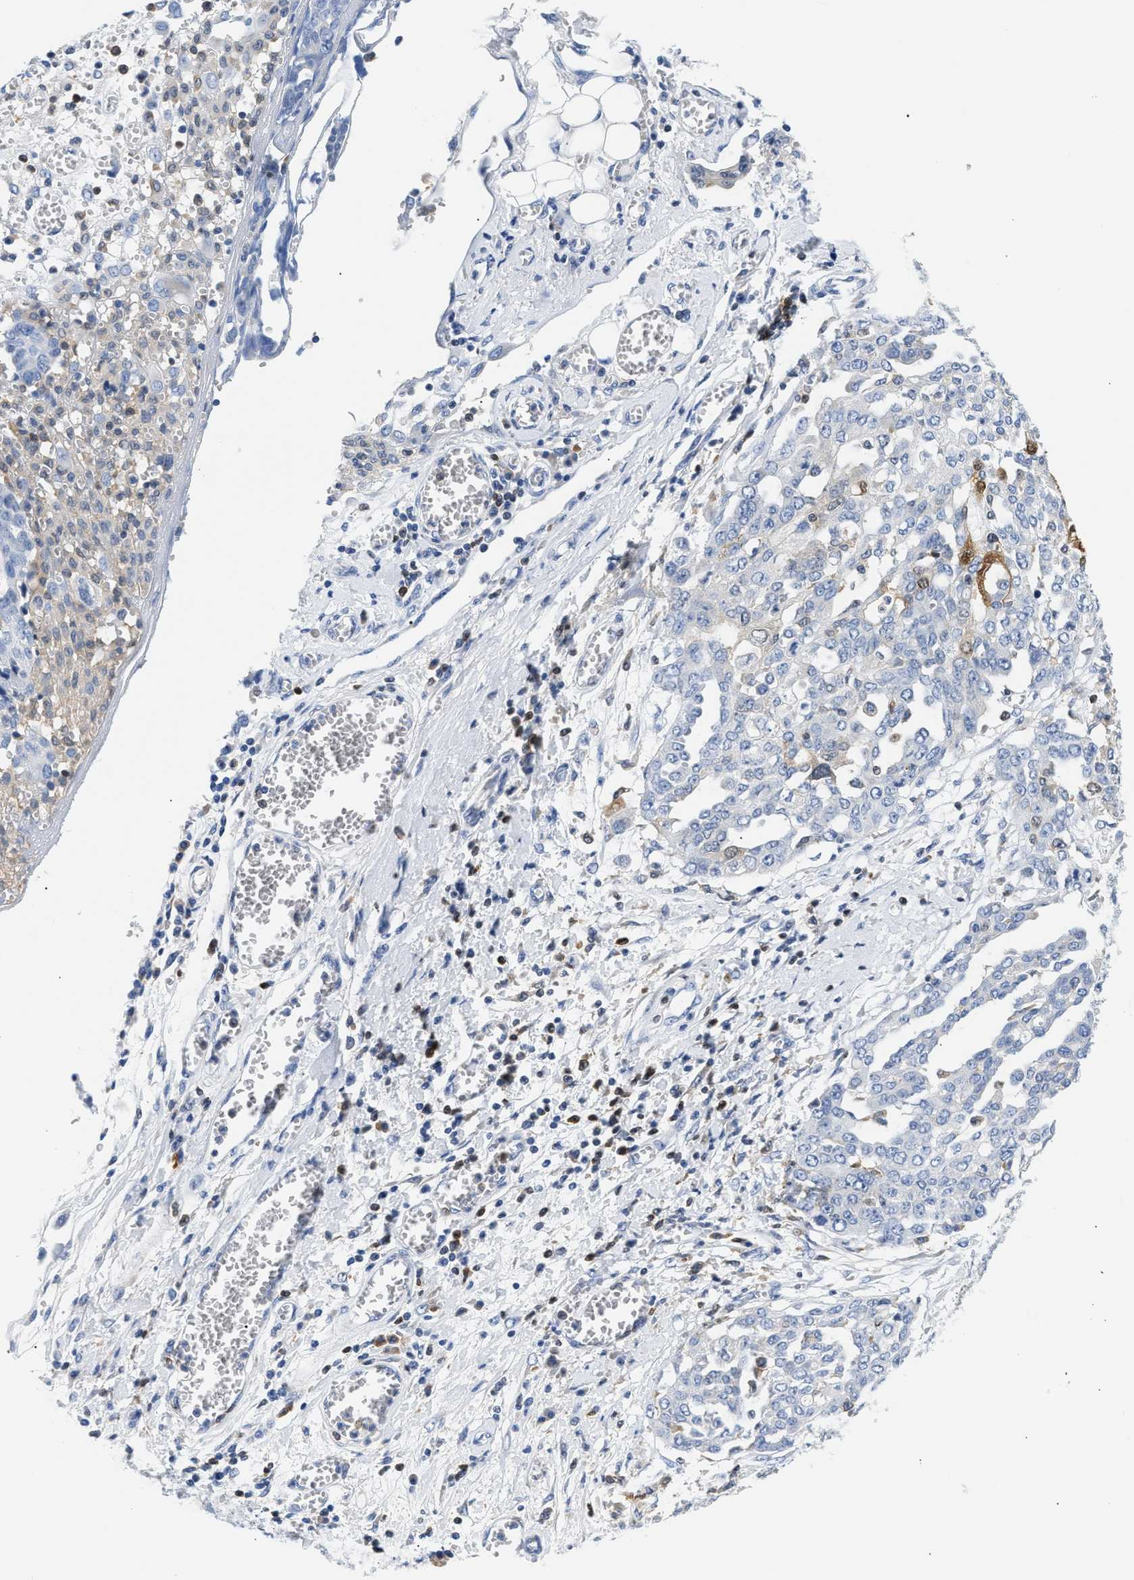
{"staining": {"intensity": "moderate", "quantity": "<25%", "location": "cytoplasmic/membranous"}, "tissue": "ovarian cancer", "cell_type": "Tumor cells", "image_type": "cancer", "snomed": [{"axis": "morphology", "description": "Cystadenocarcinoma, serous, NOS"}, {"axis": "topography", "description": "Soft tissue"}, {"axis": "topography", "description": "Ovary"}], "caption": "Immunohistochemistry of ovarian serous cystadenocarcinoma displays low levels of moderate cytoplasmic/membranous staining in about <25% of tumor cells.", "gene": "SLIT2", "patient": {"sex": "female", "age": 57}}